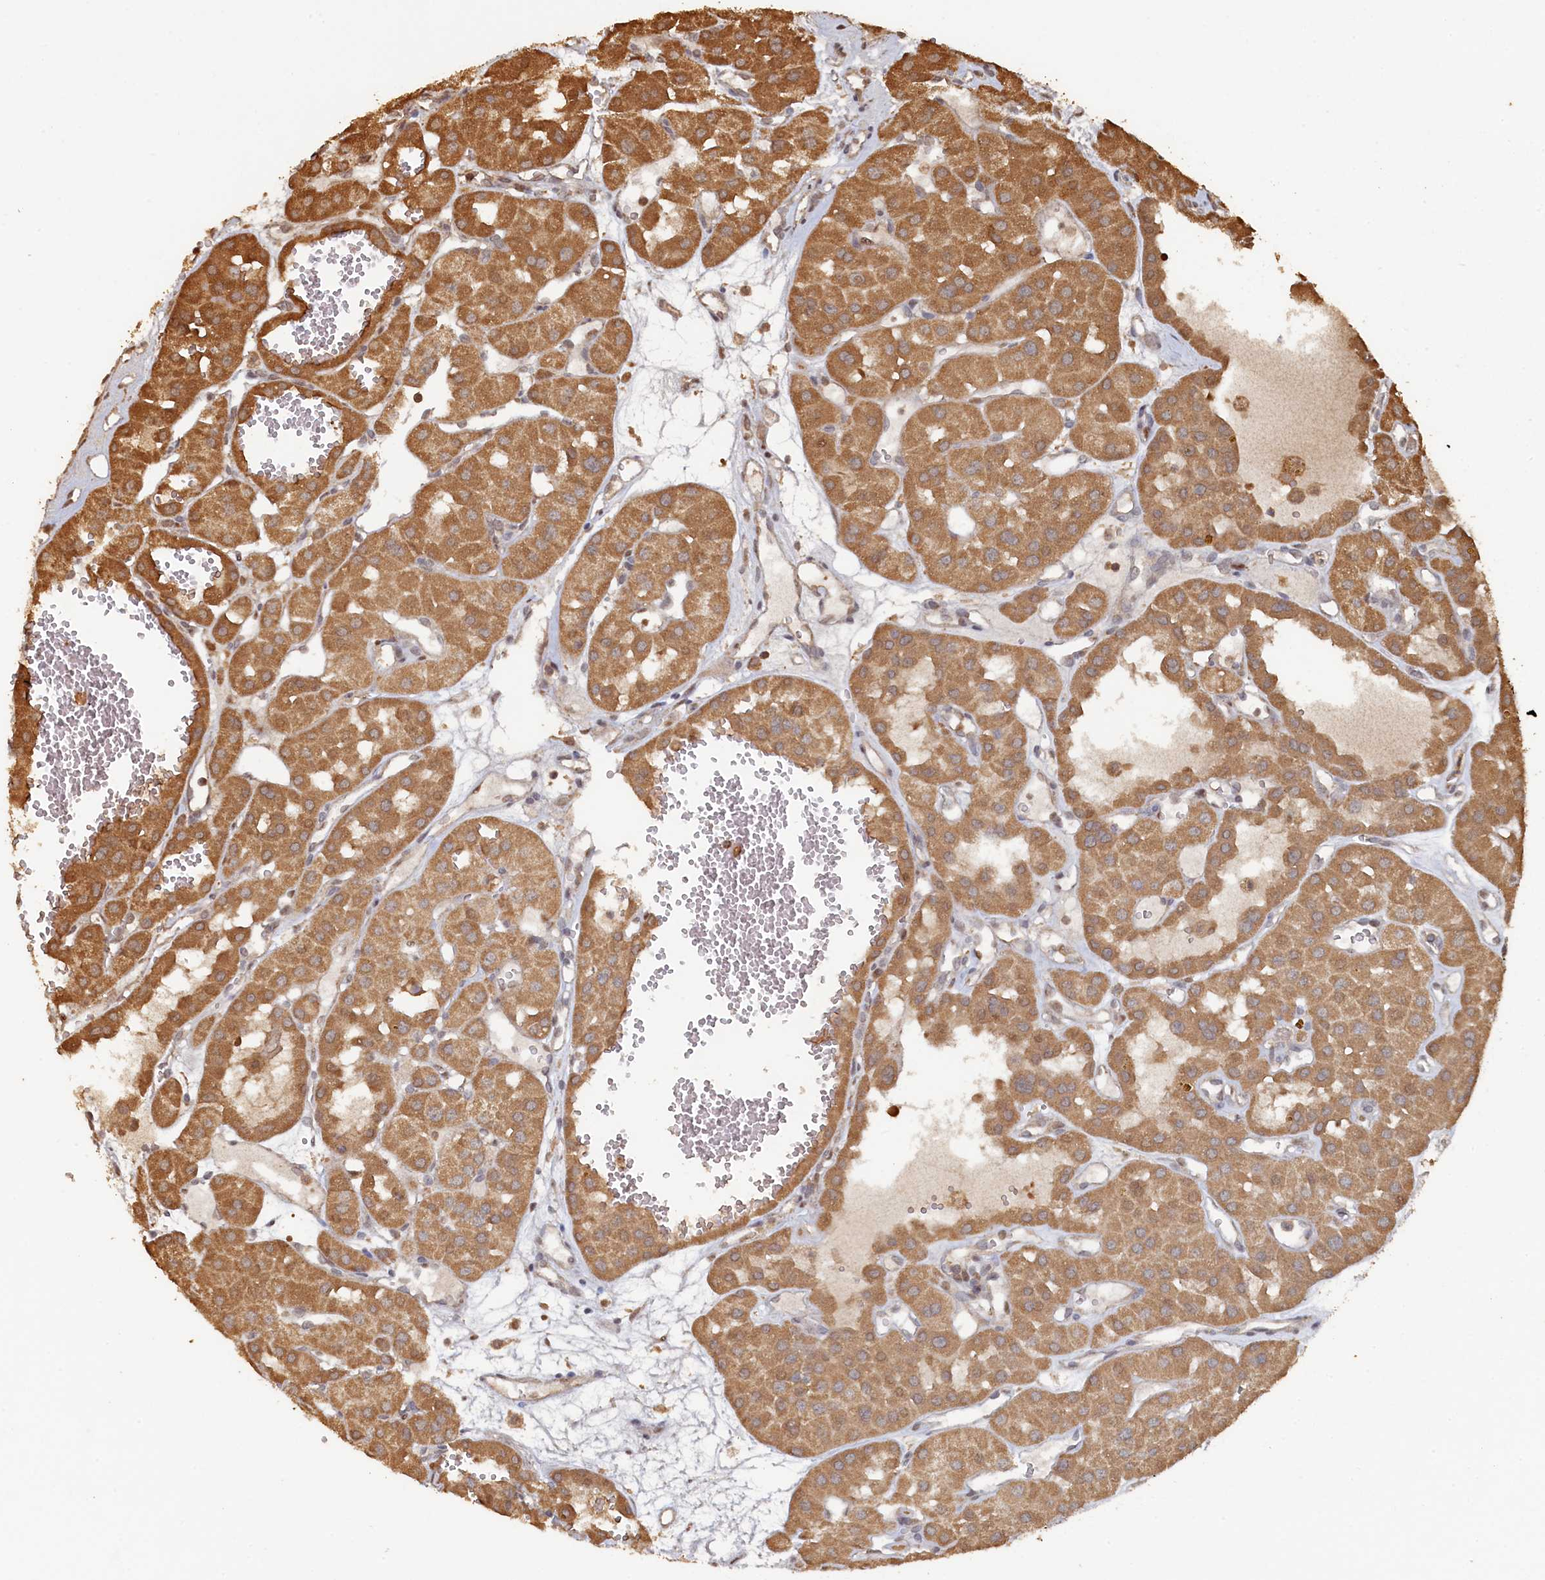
{"staining": {"intensity": "moderate", "quantity": ">75%", "location": "cytoplasmic/membranous"}, "tissue": "renal cancer", "cell_type": "Tumor cells", "image_type": "cancer", "snomed": [{"axis": "morphology", "description": "Carcinoma, NOS"}, {"axis": "topography", "description": "Kidney"}], "caption": "Renal carcinoma stained with a brown dye shows moderate cytoplasmic/membranous positive expression in about >75% of tumor cells.", "gene": "PIGN", "patient": {"sex": "female", "age": 75}}